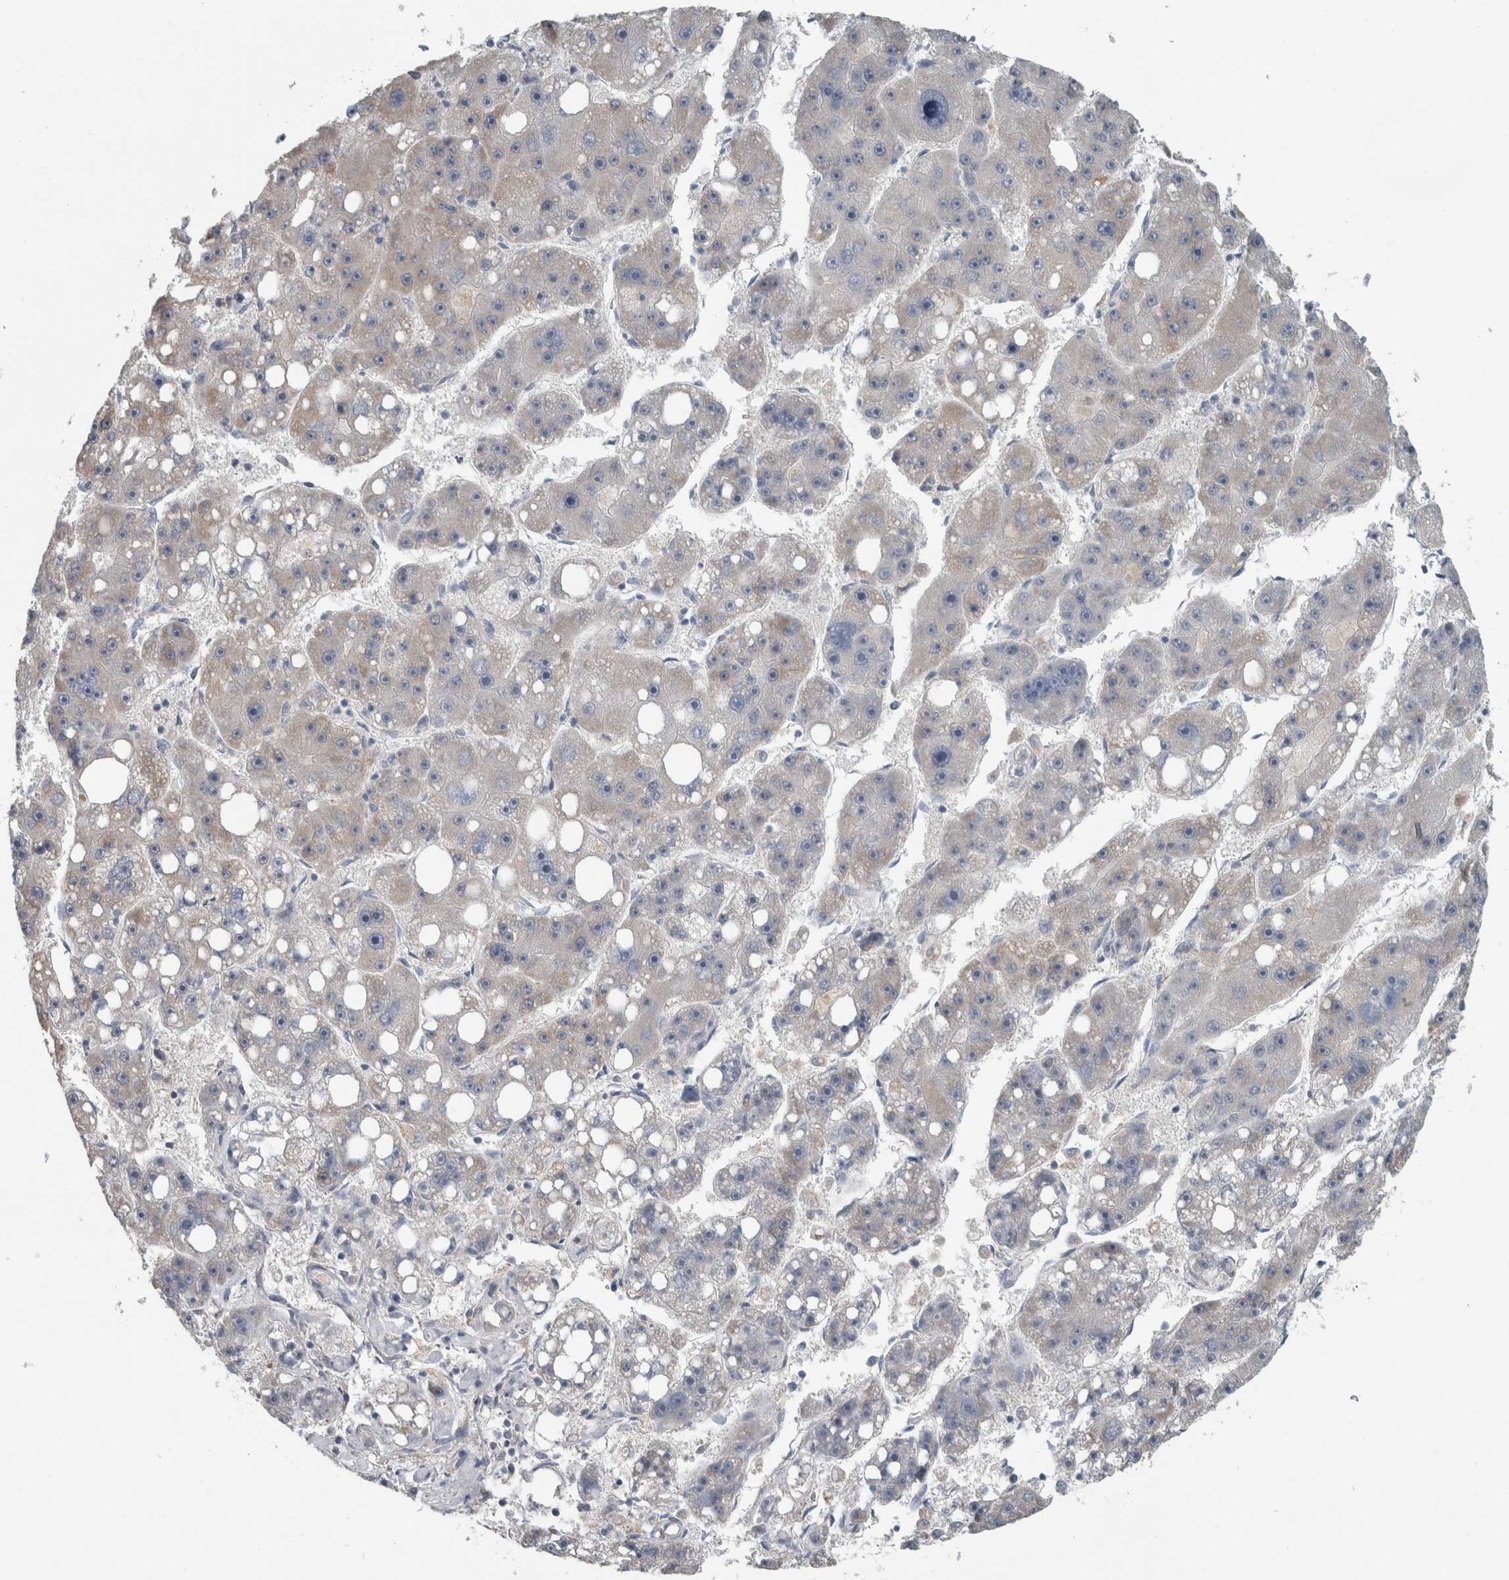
{"staining": {"intensity": "weak", "quantity": "25%-75%", "location": "cytoplasmic/membranous"}, "tissue": "liver cancer", "cell_type": "Tumor cells", "image_type": "cancer", "snomed": [{"axis": "morphology", "description": "Carcinoma, Hepatocellular, NOS"}, {"axis": "topography", "description": "Liver"}], "caption": "This image exhibits IHC staining of human liver cancer, with low weak cytoplasmic/membranous staining in approximately 25%-75% of tumor cells.", "gene": "ARMC1", "patient": {"sex": "female", "age": 61}}